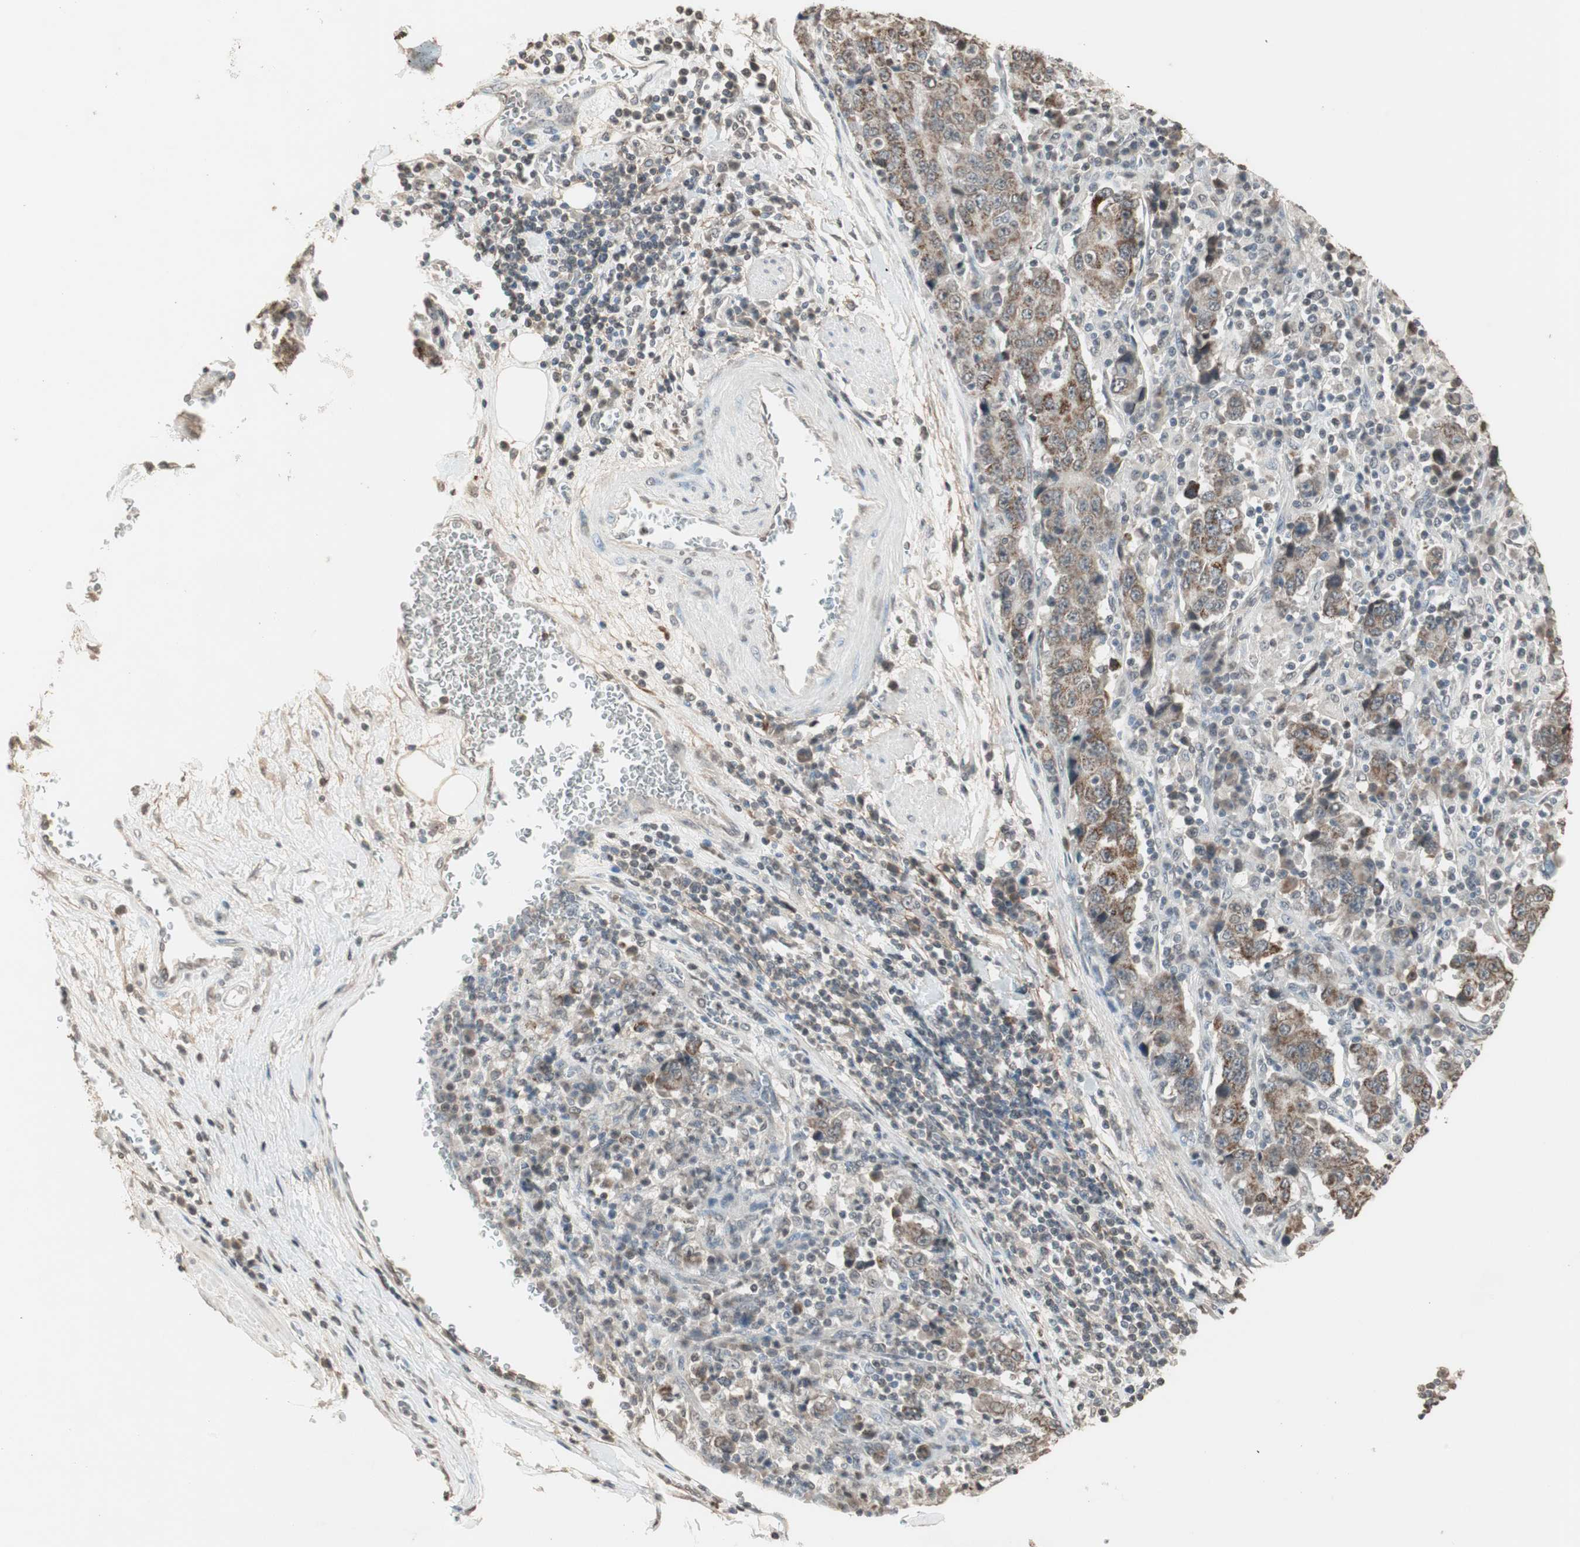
{"staining": {"intensity": "strong", "quantity": ">75%", "location": "cytoplasmic/membranous"}, "tissue": "stomach cancer", "cell_type": "Tumor cells", "image_type": "cancer", "snomed": [{"axis": "morphology", "description": "Normal tissue, NOS"}, {"axis": "morphology", "description": "Adenocarcinoma, NOS"}, {"axis": "topography", "description": "Stomach, upper"}, {"axis": "topography", "description": "Stomach"}], "caption": "This image demonstrates immunohistochemistry staining of stomach cancer (adenocarcinoma), with high strong cytoplasmic/membranous staining in about >75% of tumor cells.", "gene": "PRELID1", "patient": {"sex": "male", "age": 59}}